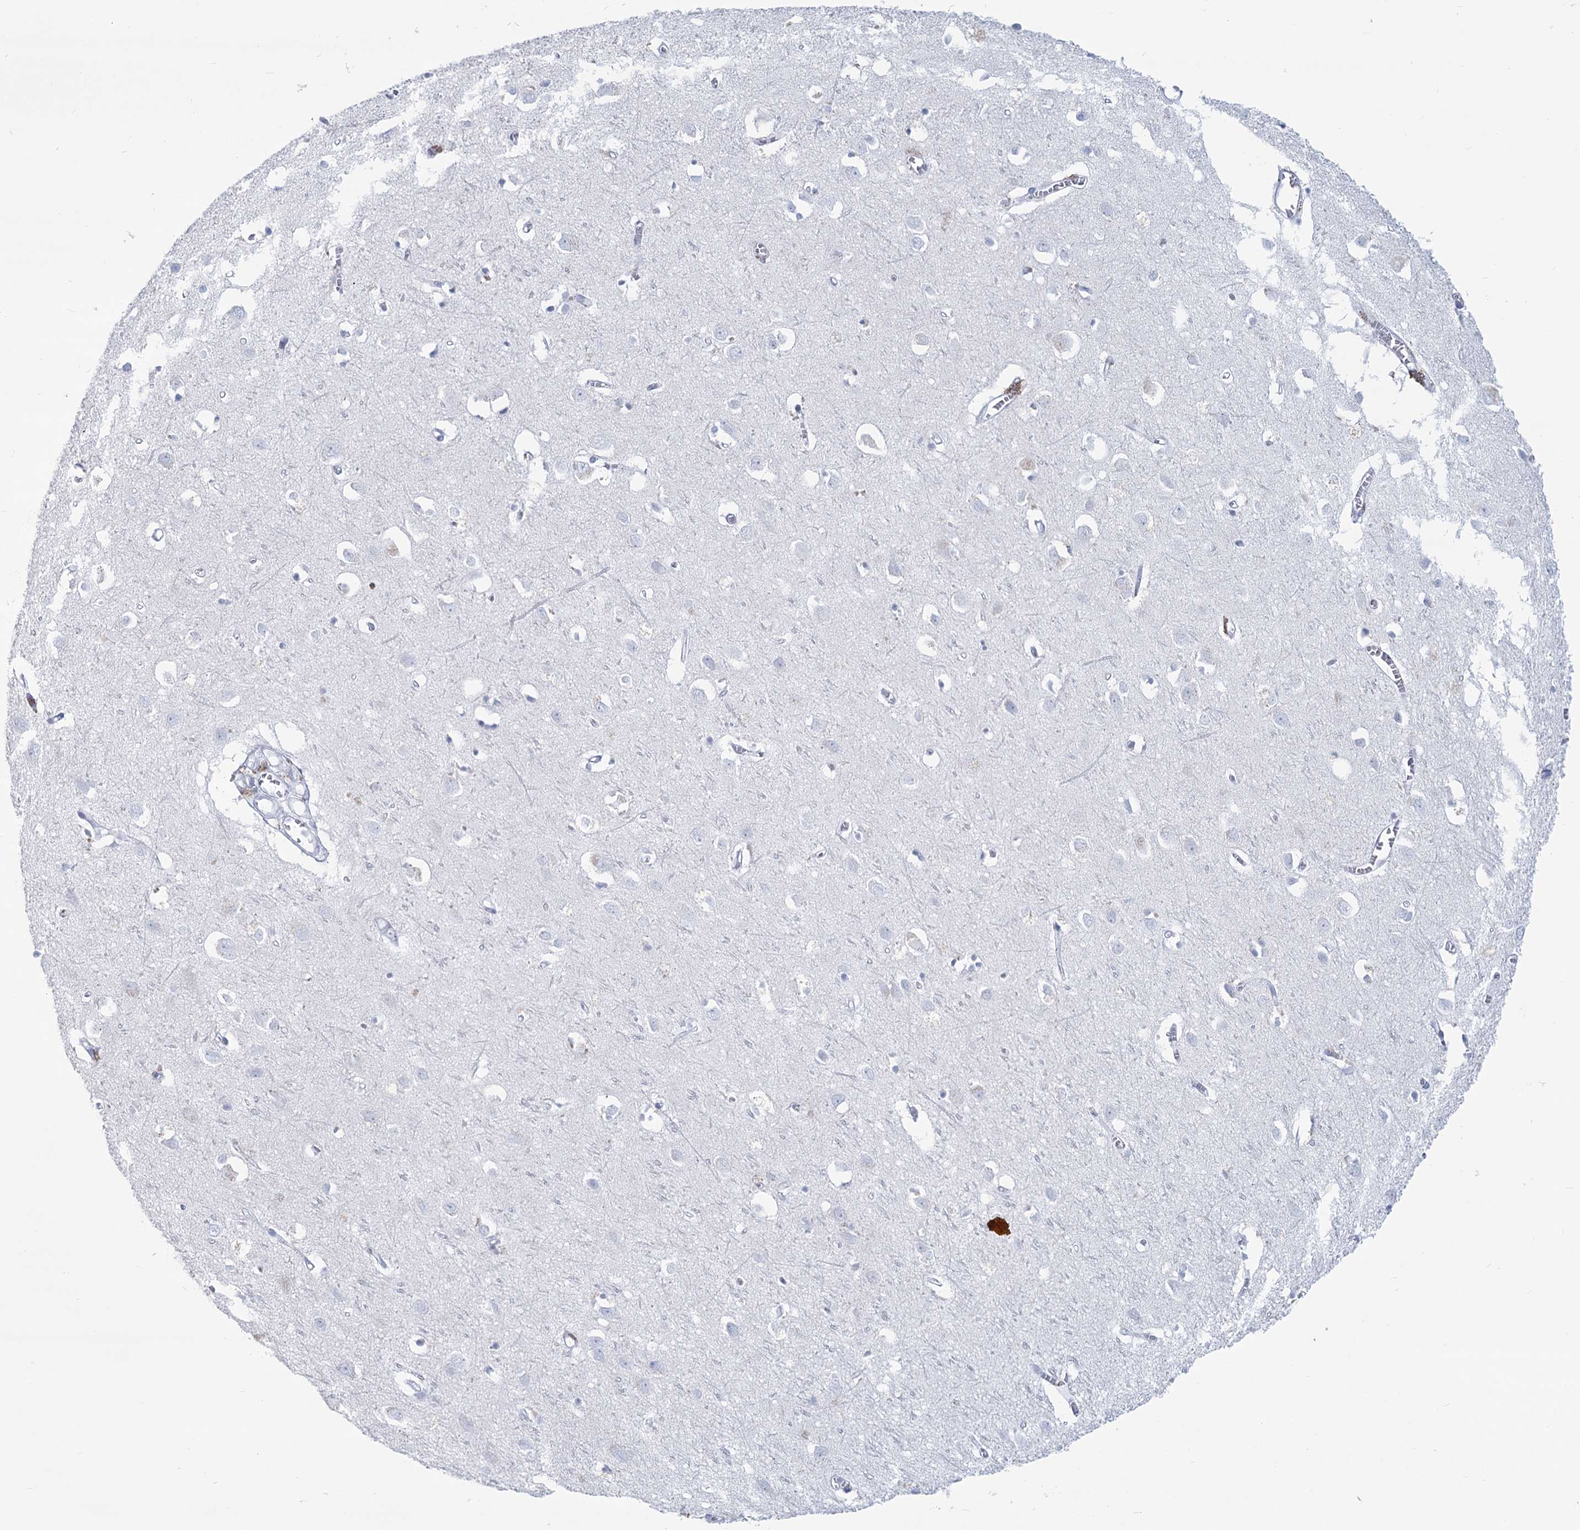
{"staining": {"intensity": "negative", "quantity": "none", "location": "none"}, "tissue": "cerebral cortex", "cell_type": "Endothelial cells", "image_type": "normal", "snomed": [{"axis": "morphology", "description": "Normal tissue, NOS"}, {"axis": "topography", "description": "Cerebral cortex"}], "caption": "DAB (3,3'-diaminobenzidine) immunohistochemical staining of unremarkable cerebral cortex reveals no significant expression in endothelial cells.", "gene": "SLC6A19", "patient": {"sex": "female", "age": 64}}